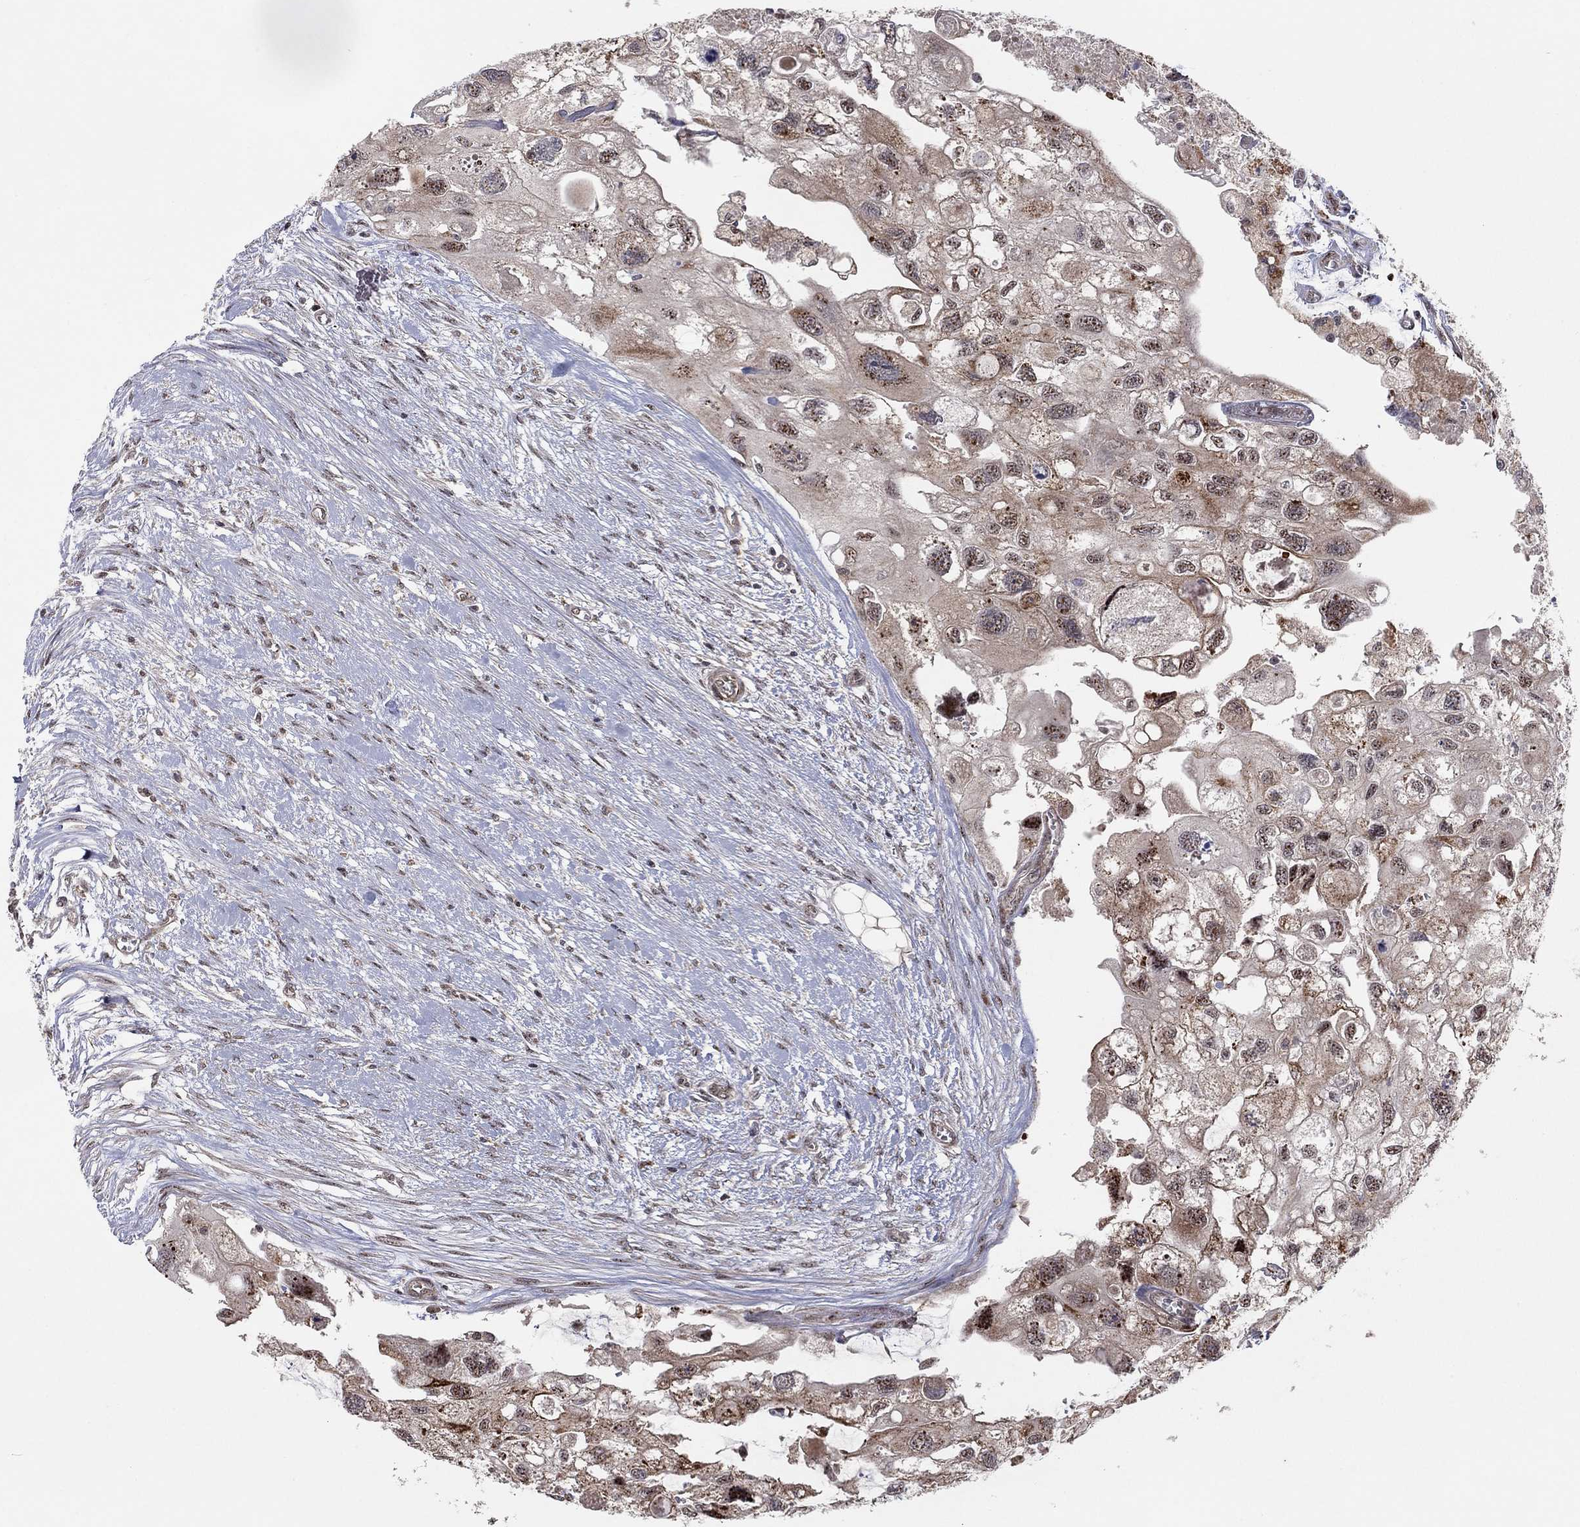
{"staining": {"intensity": "moderate", "quantity": ">75%", "location": "cytoplasmic/membranous"}, "tissue": "urothelial cancer", "cell_type": "Tumor cells", "image_type": "cancer", "snomed": [{"axis": "morphology", "description": "Urothelial carcinoma, High grade"}, {"axis": "topography", "description": "Urinary bladder"}], "caption": "The photomicrograph displays a brown stain indicating the presence of a protein in the cytoplasmic/membranous of tumor cells in high-grade urothelial carcinoma.", "gene": "ZNF395", "patient": {"sex": "male", "age": 59}}